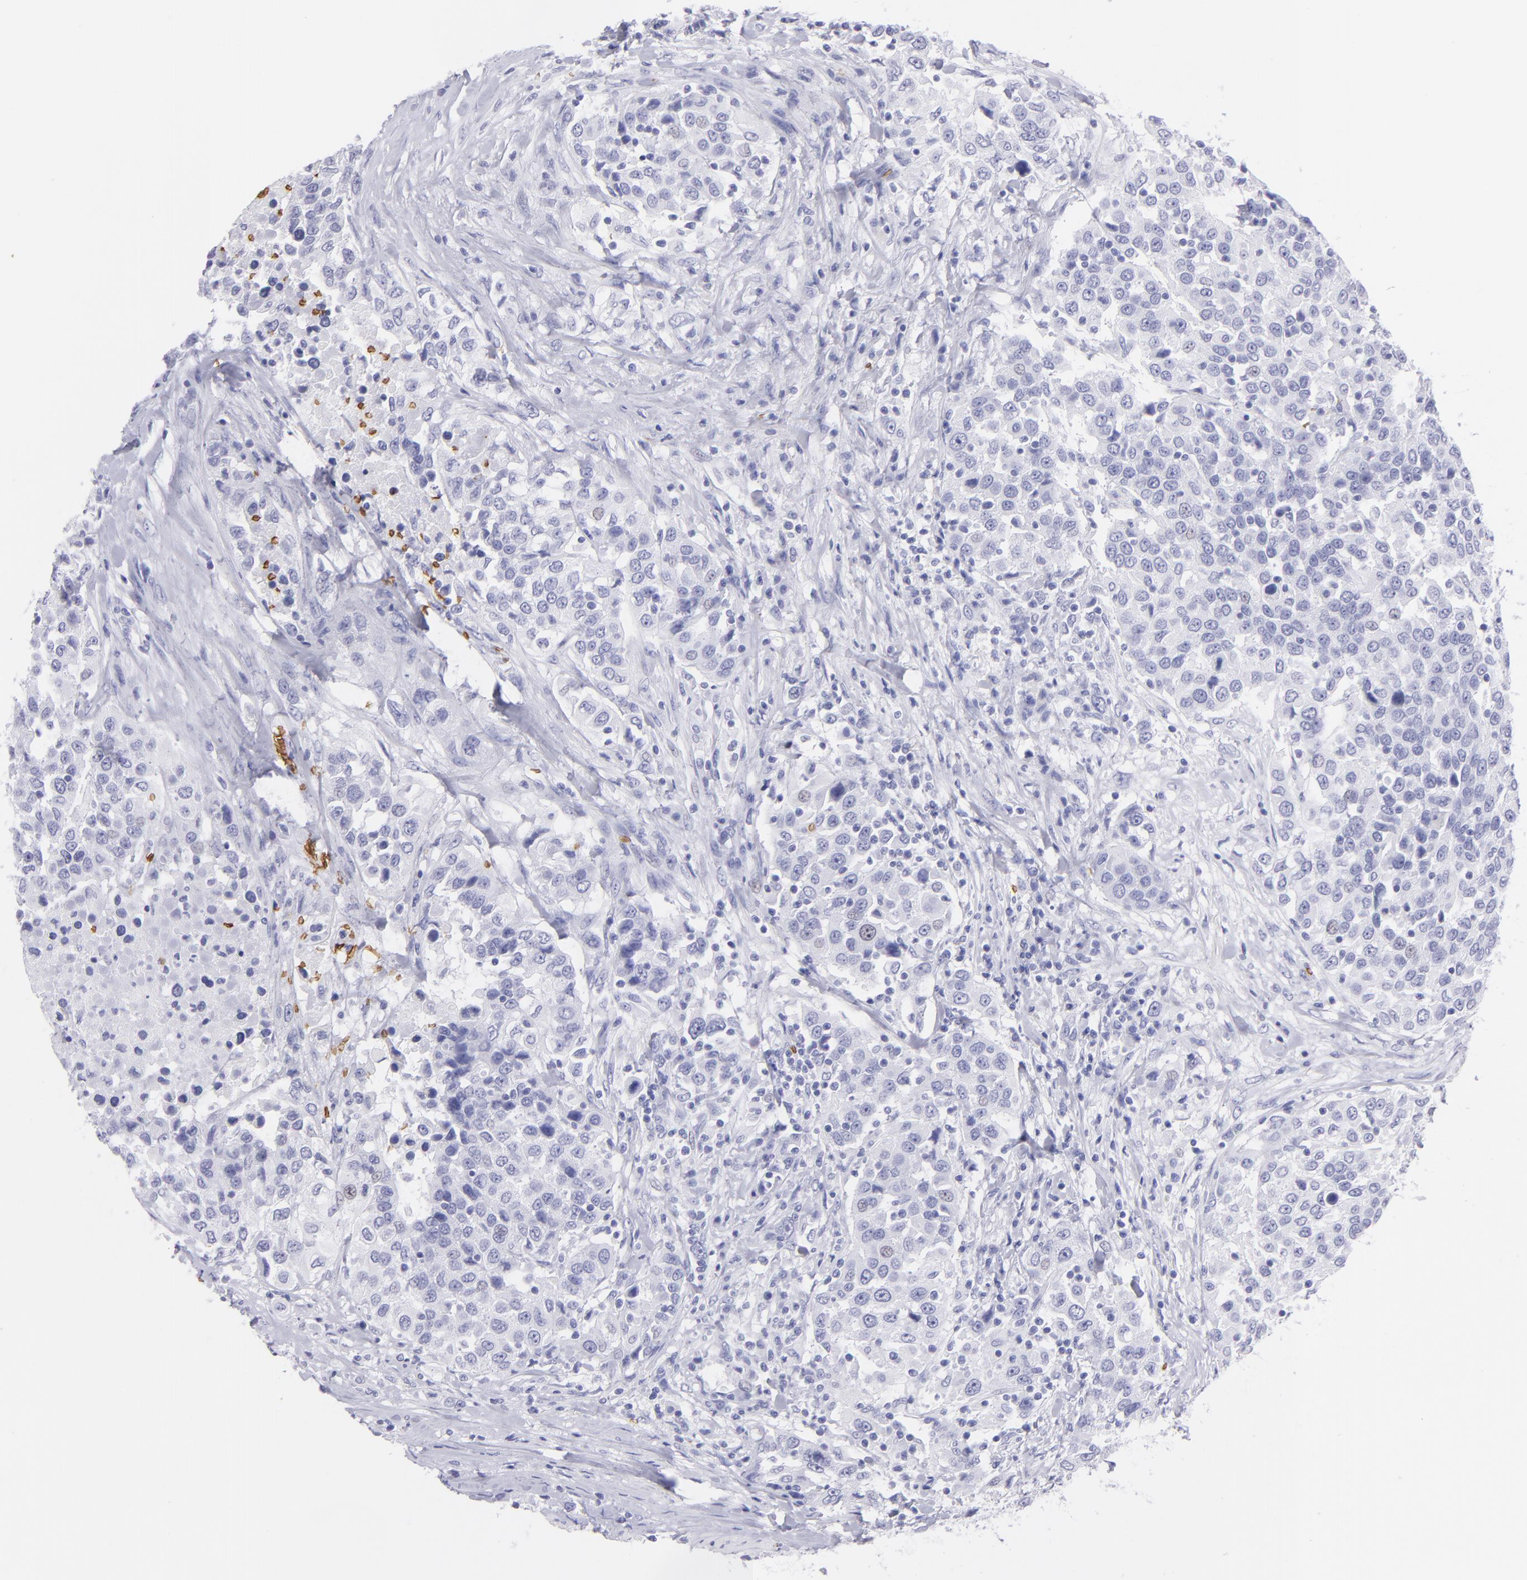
{"staining": {"intensity": "negative", "quantity": "none", "location": "none"}, "tissue": "urothelial cancer", "cell_type": "Tumor cells", "image_type": "cancer", "snomed": [{"axis": "morphology", "description": "Urothelial carcinoma, High grade"}, {"axis": "topography", "description": "Urinary bladder"}], "caption": "Protein analysis of urothelial cancer reveals no significant expression in tumor cells.", "gene": "GYPA", "patient": {"sex": "female", "age": 80}}